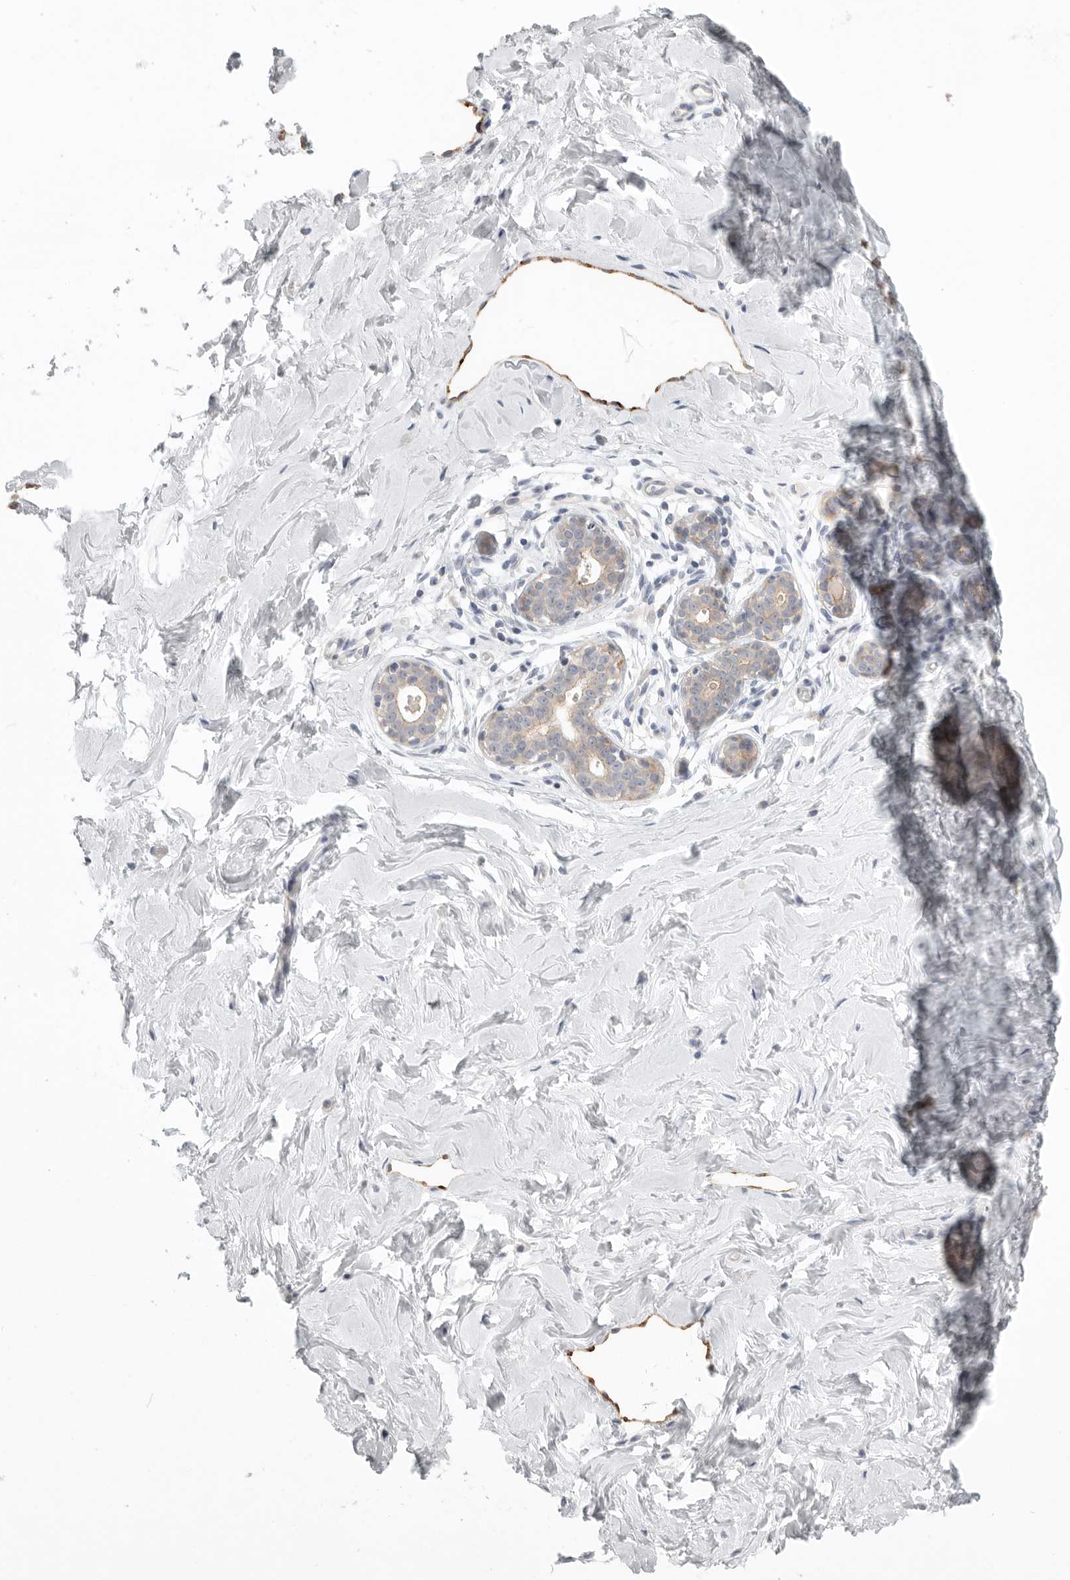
{"staining": {"intensity": "negative", "quantity": "none", "location": "none"}, "tissue": "breast", "cell_type": "Adipocytes", "image_type": "normal", "snomed": [{"axis": "morphology", "description": "Normal tissue, NOS"}, {"axis": "morphology", "description": "Adenoma, NOS"}, {"axis": "topography", "description": "Breast"}], "caption": "There is no significant positivity in adipocytes of breast. Brightfield microscopy of immunohistochemistry stained with DAB (3,3'-diaminobenzidine) (brown) and hematoxylin (blue), captured at high magnification.", "gene": "STAB2", "patient": {"sex": "female", "age": 23}}